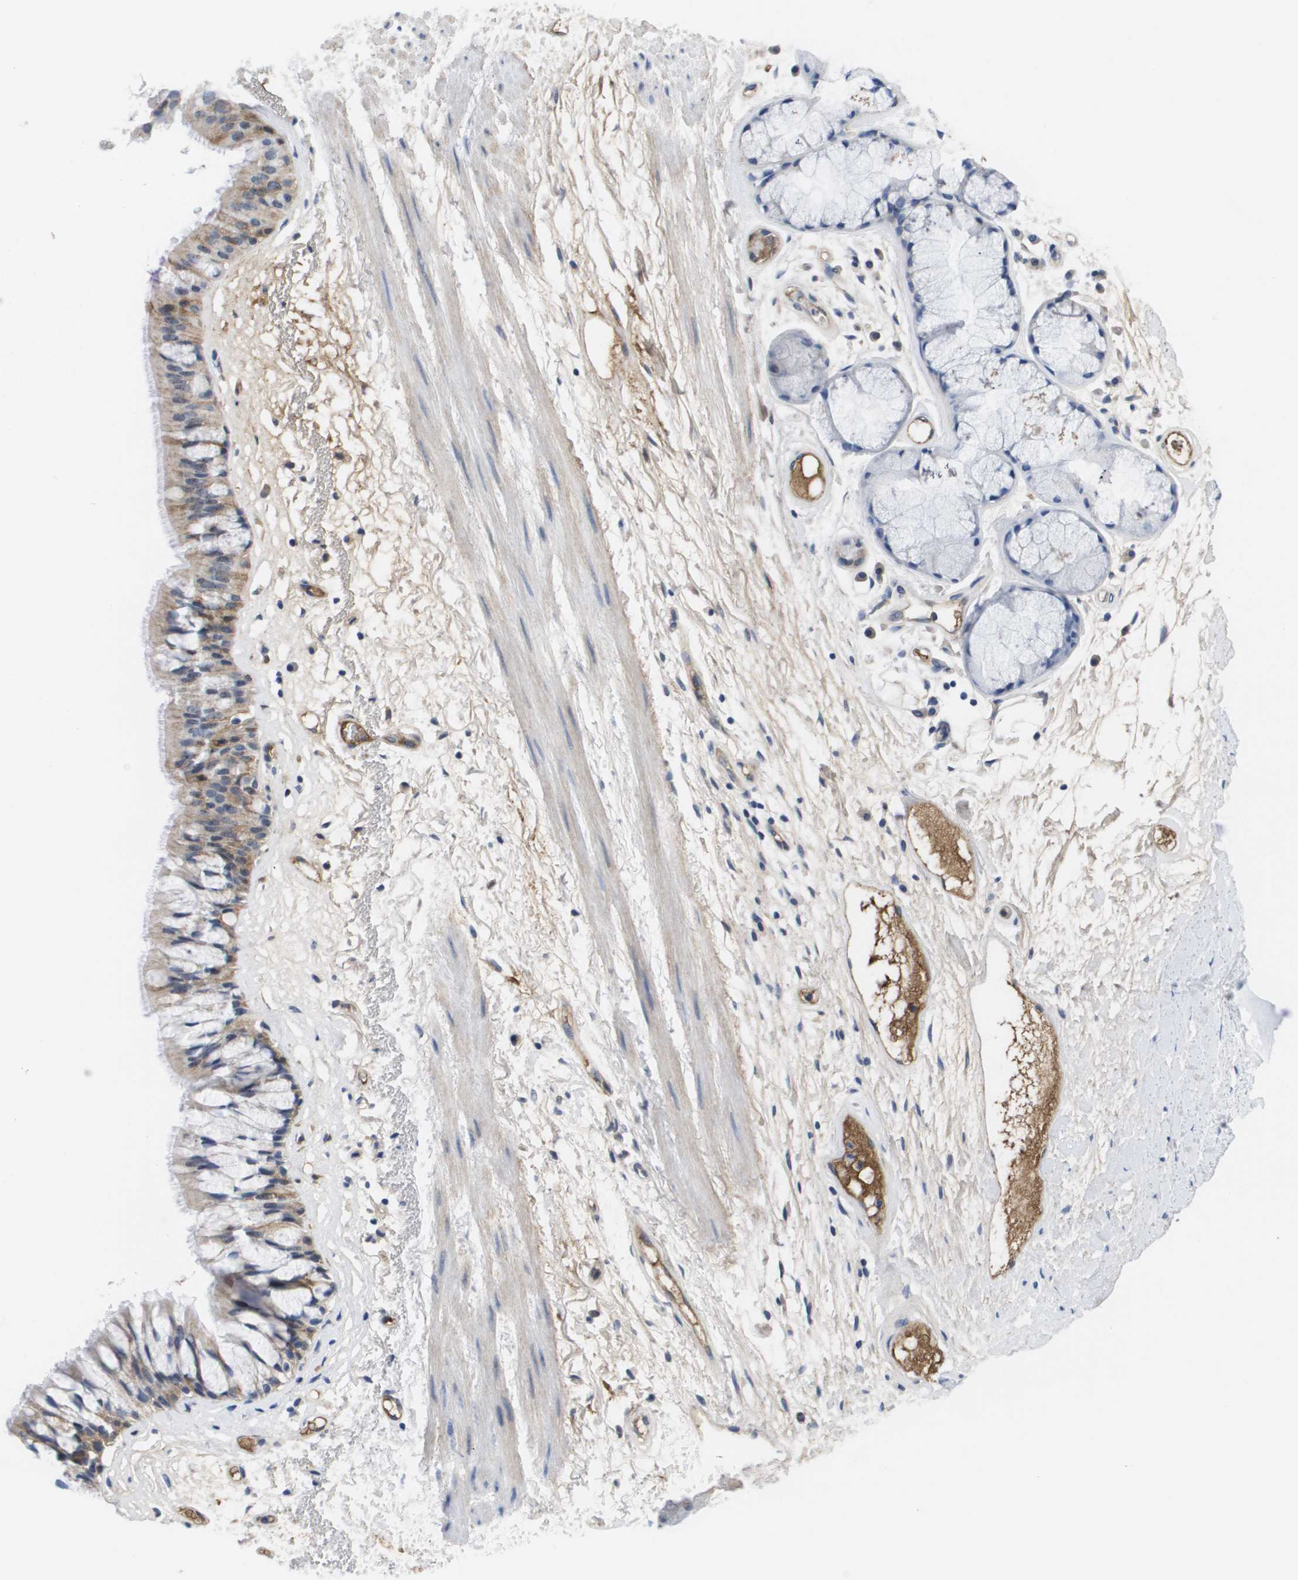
{"staining": {"intensity": "moderate", "quantity": ">75%", "location": "cytoplasmic/membranous"}, "tissue": "bronchus", "cell_type": "Respiratory epithelial cells", "image_type": "normal", "snomed": [{"axis": "morphology", "description": "Normal tissue, NOS"}, {"axis": "topography", "description": "Bronchus"}], "caption": "DAB immunohistochemical staining of normal human bronchus demonstrates moderate cytoplasmic/membranous protein expression in approximately >75% of respiratory epithelial cells. The protein is shown in brown color, while the nuclei are stained blue.", "gene": "SERPINC1", "patient": {"sex": "male", "age": 66}}